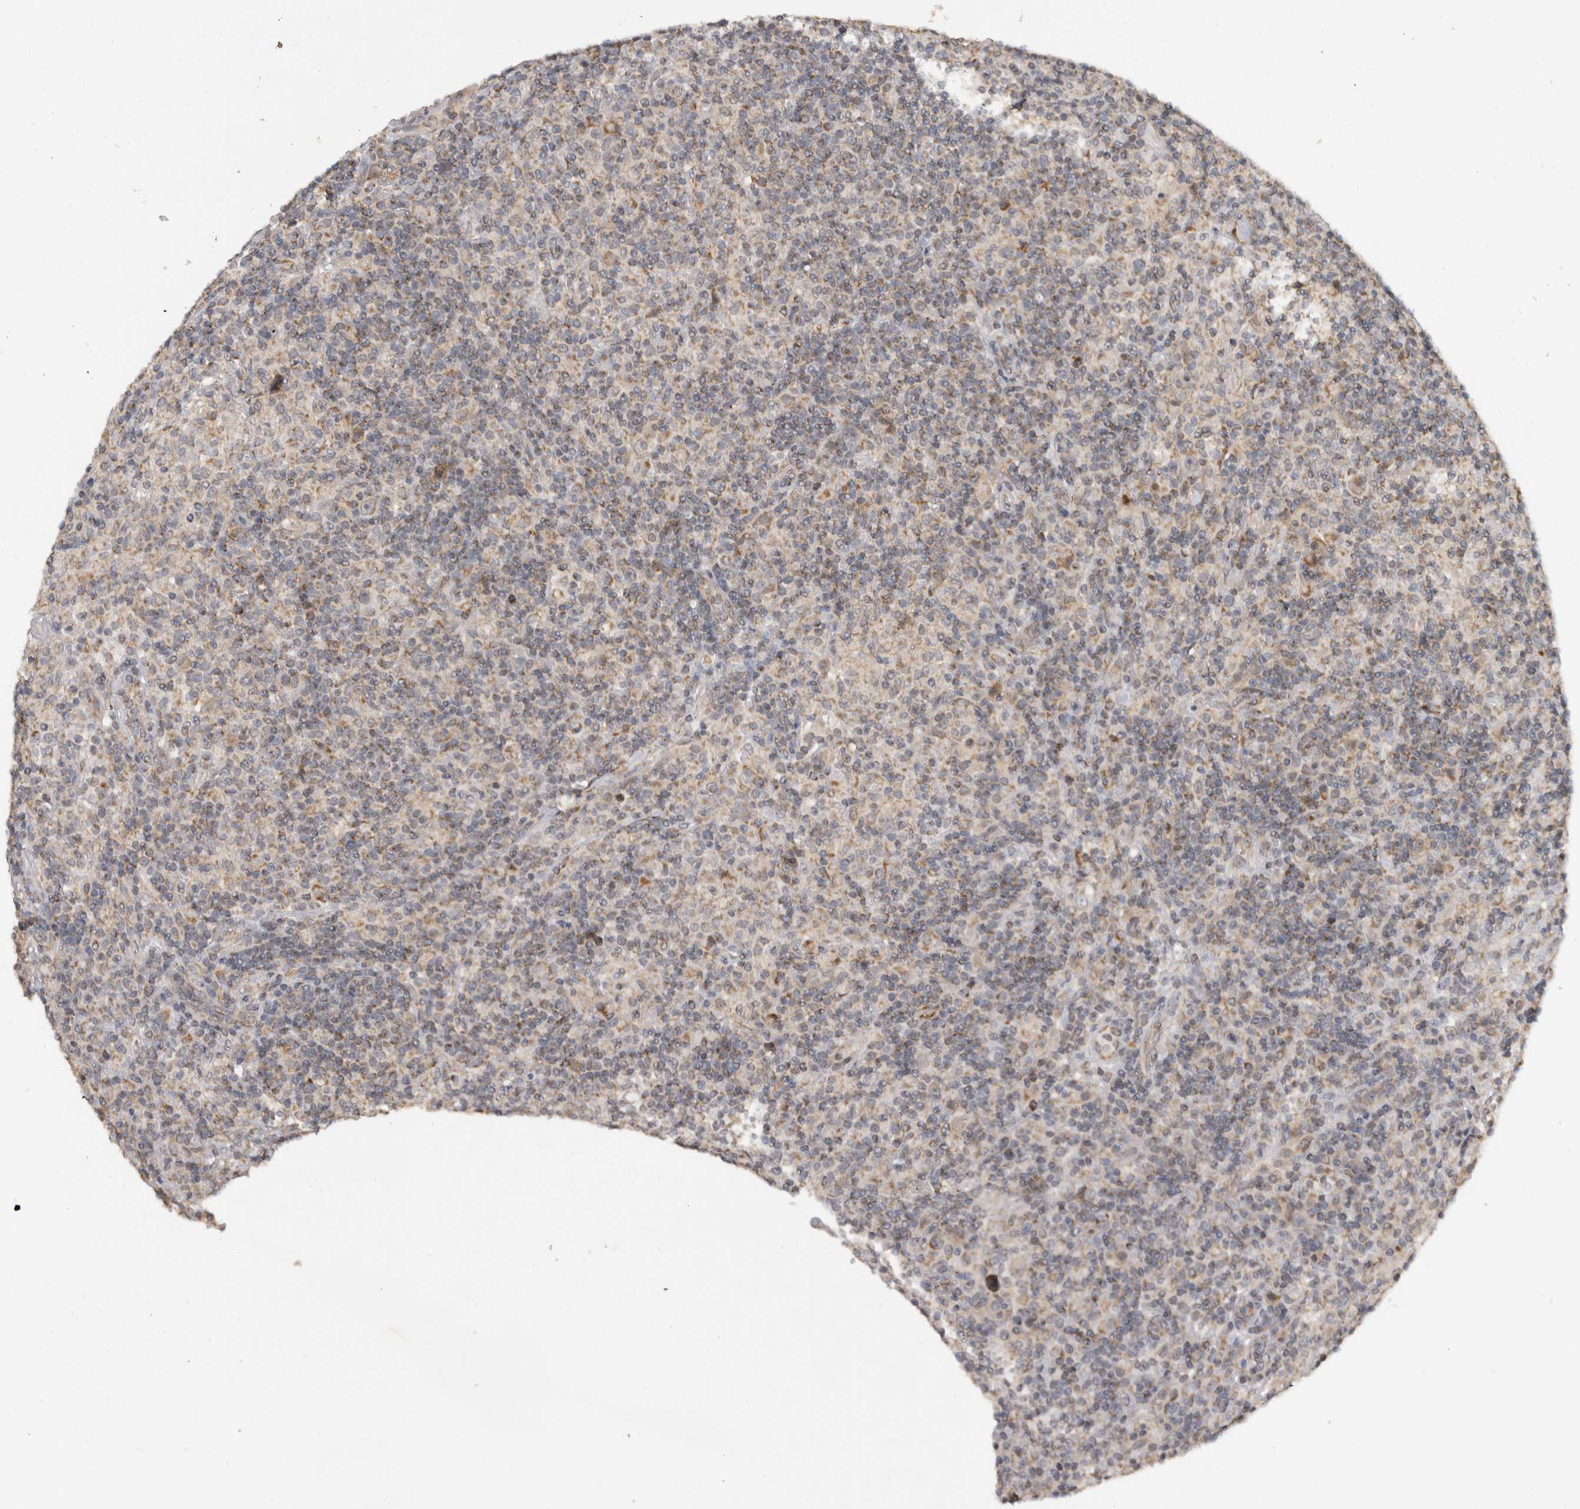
{"staining": {"intensity": "weak", "quantity": "25%-75%", "location": "cytoplasmic/membranous"}, "tissue": "lymphoma", "cell_type": "Tumor cells", "image_type": "cancer", "snomed": [{"axis": "morphology", "description": "Hodgkin's disease, NOS"}, {"axis": "topography", "description": "Lymph node"}], "caption": "Lymphoma stained with DAB (3,3'-diaminobenzidine) immunohistochemistry (IHC) displays low levels of weak cytoplasmic/membranous positivity in approximately 25%-75% of tumor cells.", "gene": "KCNIP1", "patient": {"sex": "male", "age": 70}}